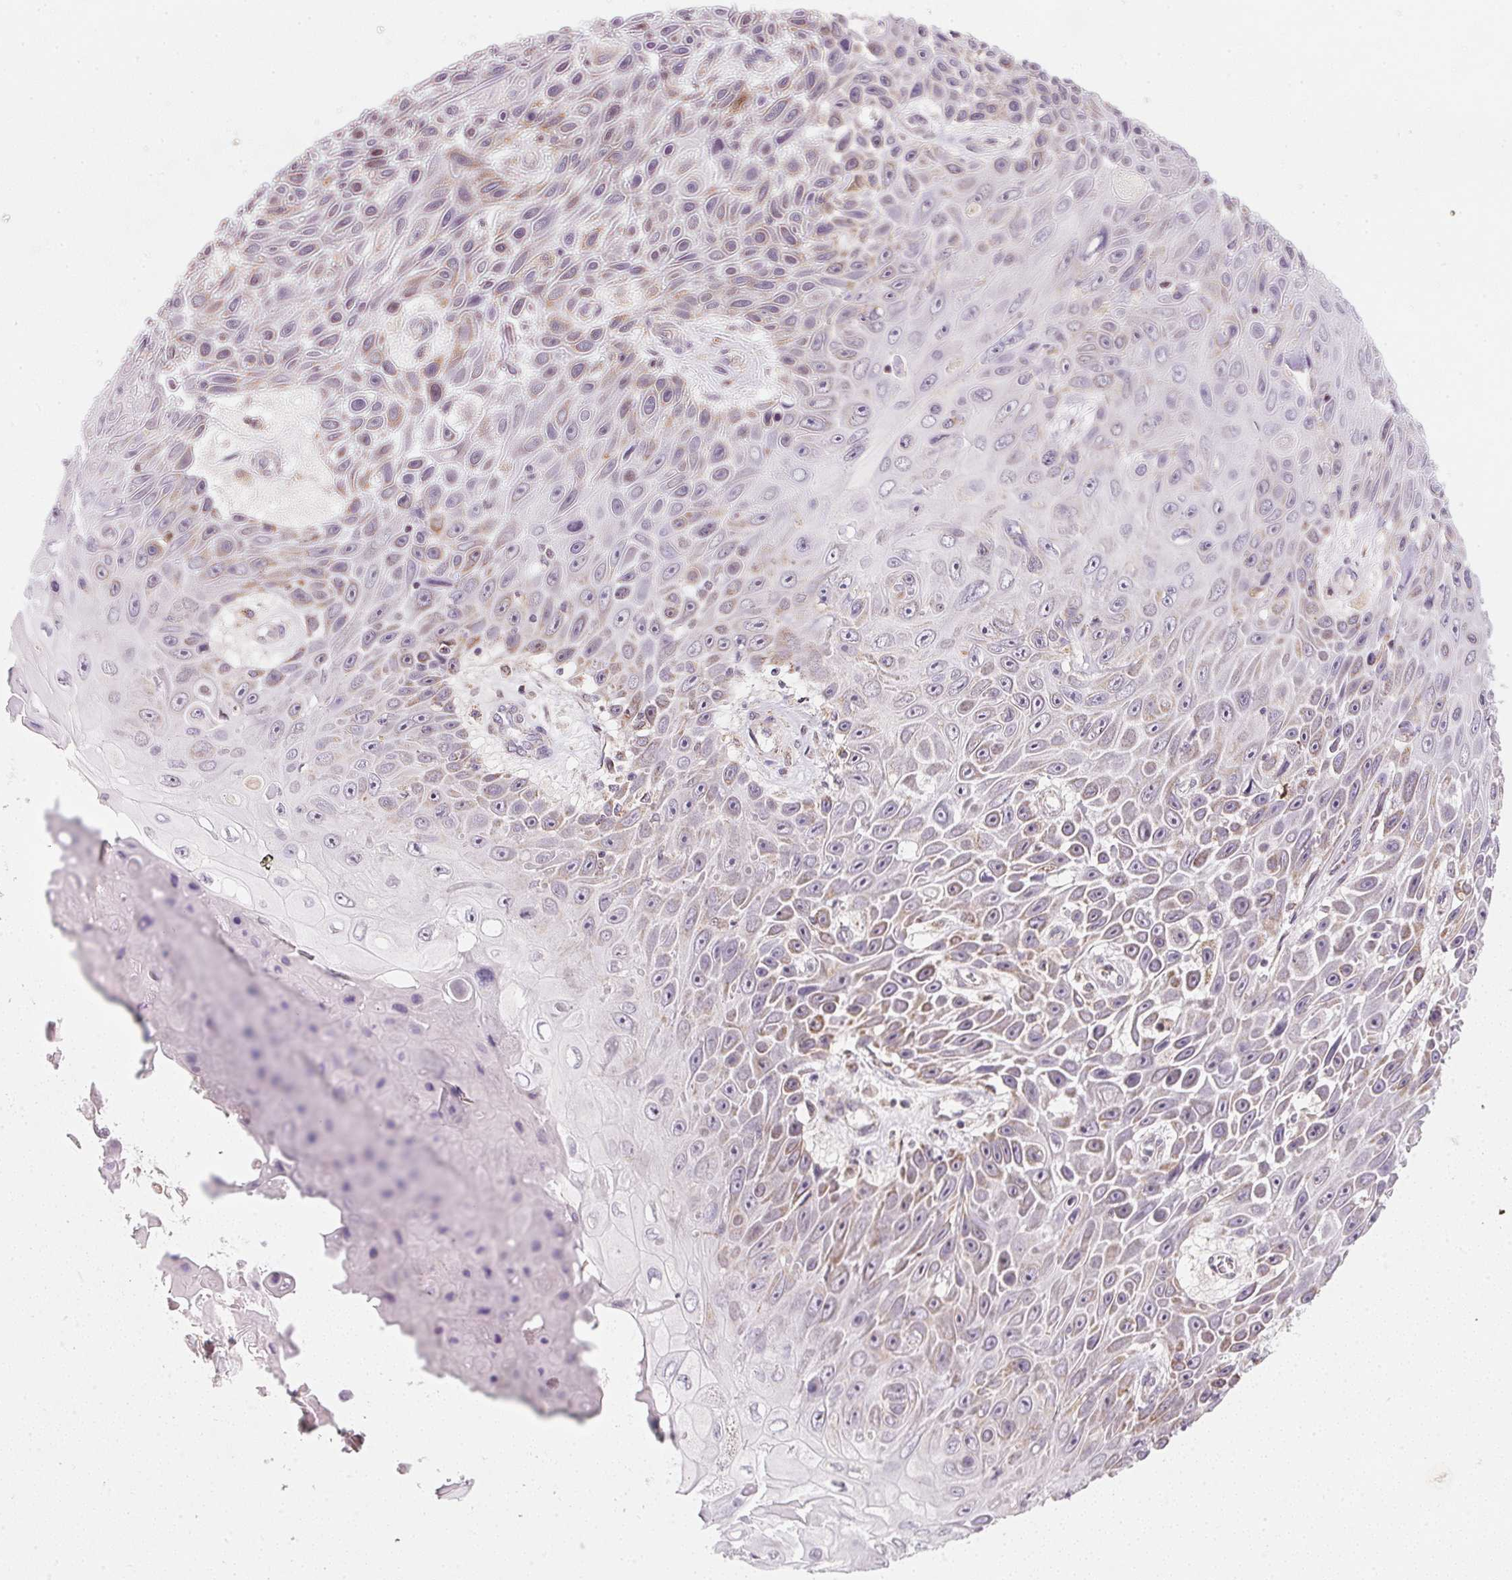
{"staining": {"intensity": "weak", "quantity": "<25%", "location": "cytoplasmic/membranous"}, "tissue": "skin cancer", "cell_type": "Tumor cells", "image_type": "cancer", "snomed": [{"axis": "morphology", "description": "Squamous cell carcinoma, NOS"}, {"axis": "topography", "description": "Skin"}], "caption": "Skin squamous cell carcinoma was stained to show a protein in brown. There is no significant positivity in tumor cells.", "gene": "COQ7", "patient": {"sex": "male", "age": 82}}